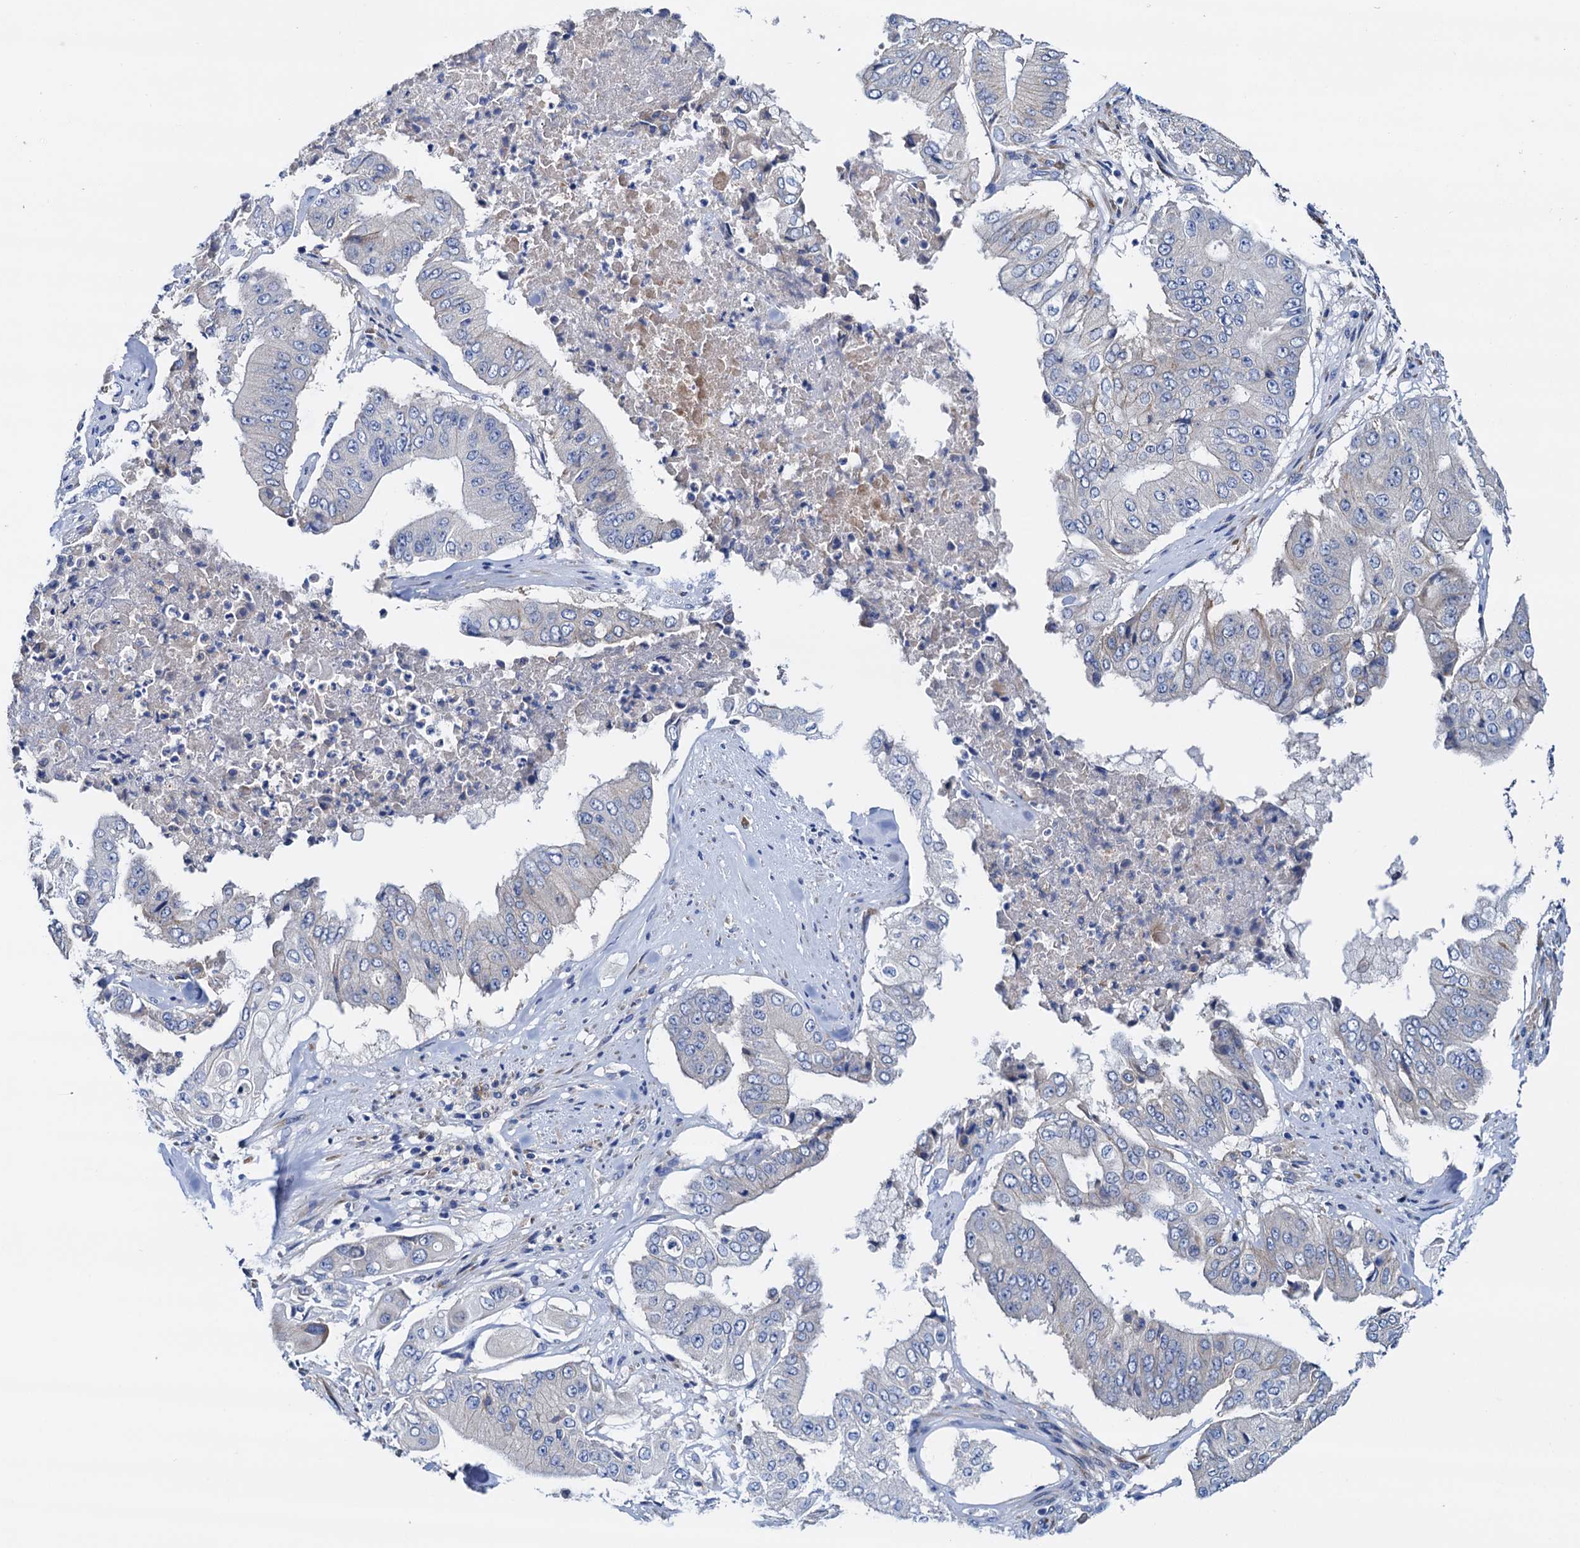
{"staining": {"intensity": "negative", "quantity": "none", "location": "none"}, "tissue": "pancreatic cancer", "cell_type": "Tumor cells", "image_type": "cancer", "snomed": [{"axis": "morphology", "description": "Adenocarcinoma, NOS"}, {"axis": "topography", "description": "Pancreas"}], "caption": "This histopathology image is of adenocarcinoma (pancreatic) stained with IHC to label a protein in brown with the nuclei are counter-stained blue. There is no staining in tumor cells. Nuclei are stained in blue.", "gene": "RASSF9", "patient": {"sex": "female", "age": 77}}